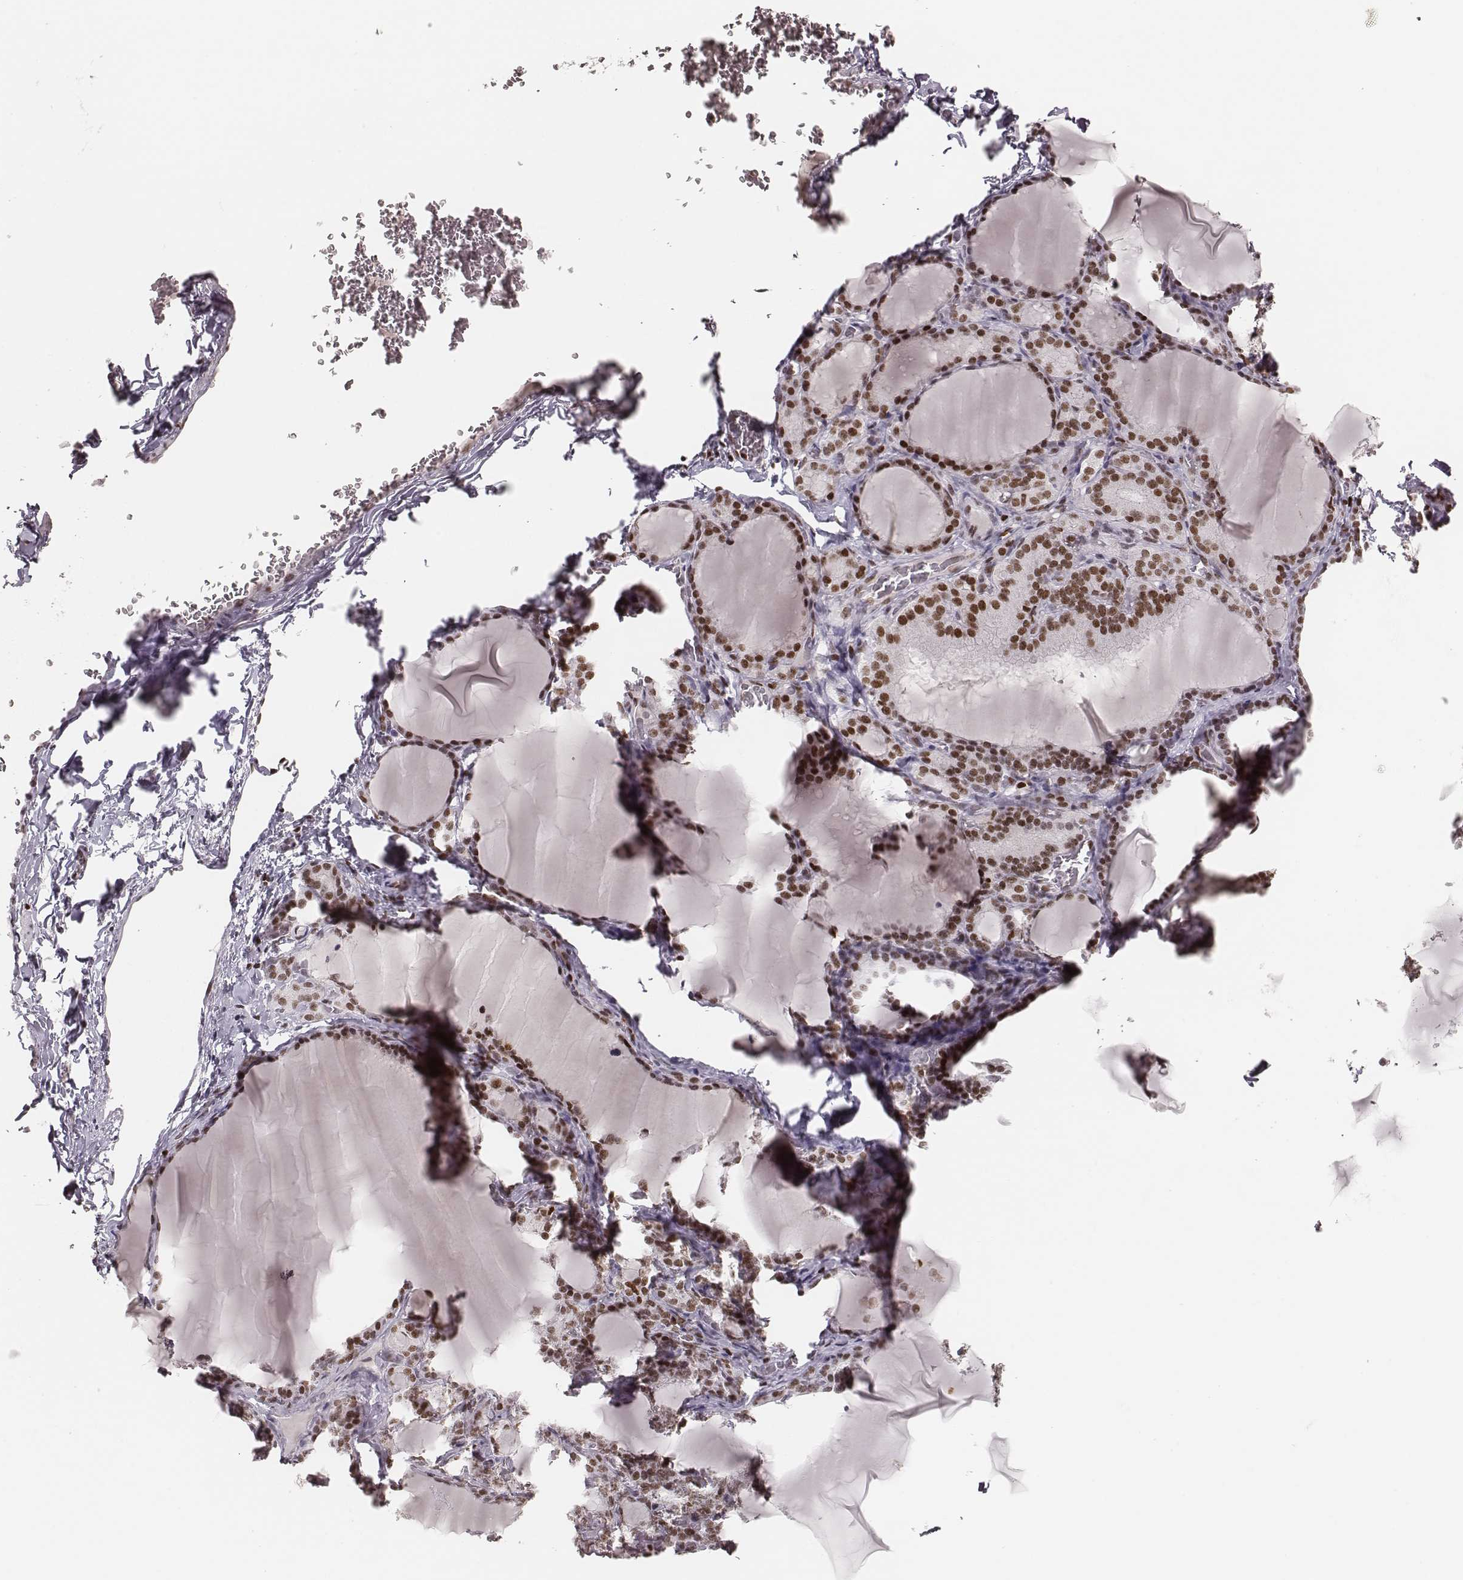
{"staining": {"intensity": "strong", "quantity": ">75%", "location": "nuclear"}, "tissue": "thyroid gland", "cell_type": "Glandular cells", "image_type": "normal", "snomed": [{"axis": "morphology", "description": "Normal tissue, NOS"}, {"axis": "morphology", "description": "Hyperplasia, NOS"}, {"axis": "topography", "description": "Thyroid gland"}], "caption": "High-power microscopy captured an immunohistochemistry (IHC) photomicrograph of benign thyroid gland, revealing strong nuclear positivity in approximately >75% of glandular cells.", "gene": "PARP1", "patient": {"sex": "female", "age": 27}}